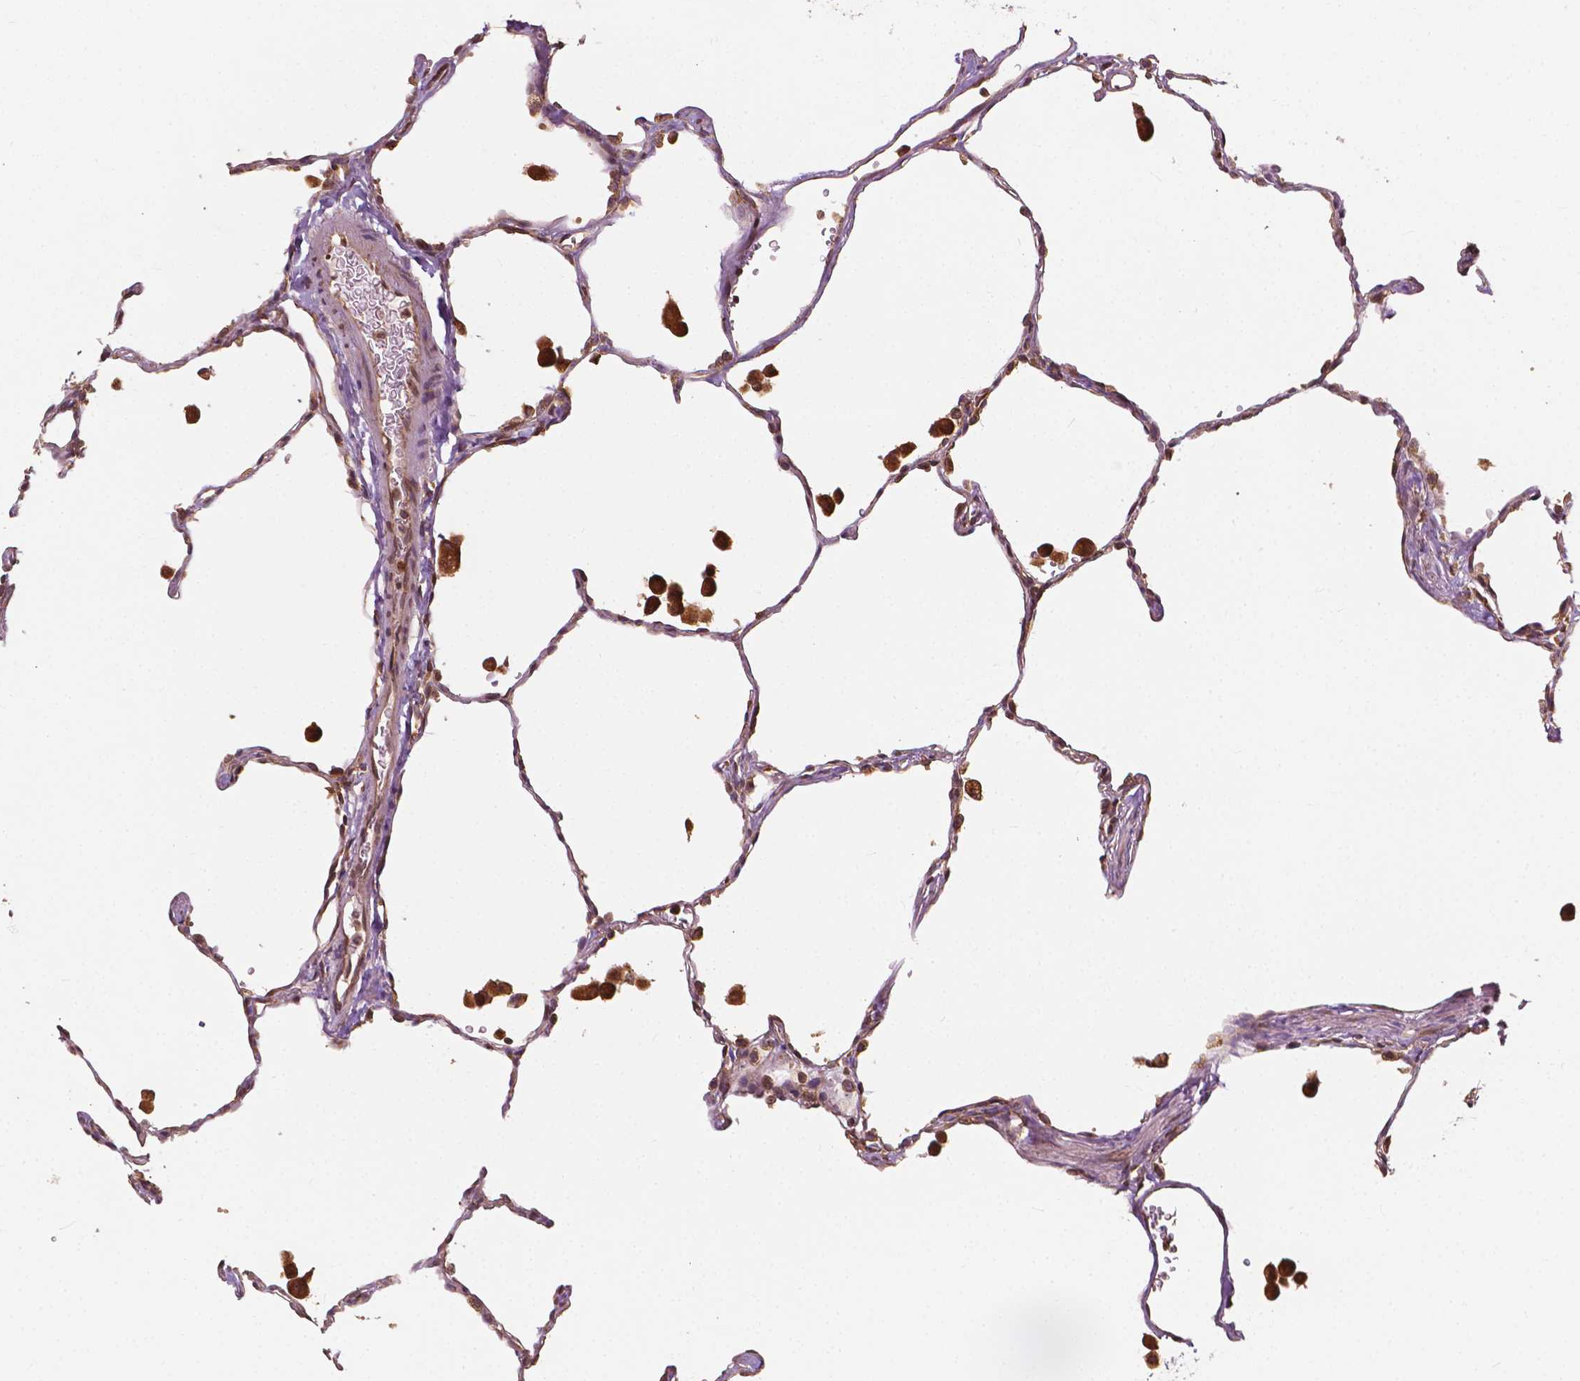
{"staining": {"intensity": "weak", "quantity": "<25%", "location": "cytoplasmic/membranous"}, "tissue": "lung", "cell_type": "Alveolar cells", "image_type": "normal", "snomed": [{"axis": "morphology", "description": "Normal tissue, NOS"}, {"axis": "topography", "description": "Lung"}], "caption": "This is a photomicrograph of IHC staining of unremarkable lung, which shows no positivity in alveolar cells.", "gene": "G3BP1", "patient": {"sex": "female", "age": 47}}